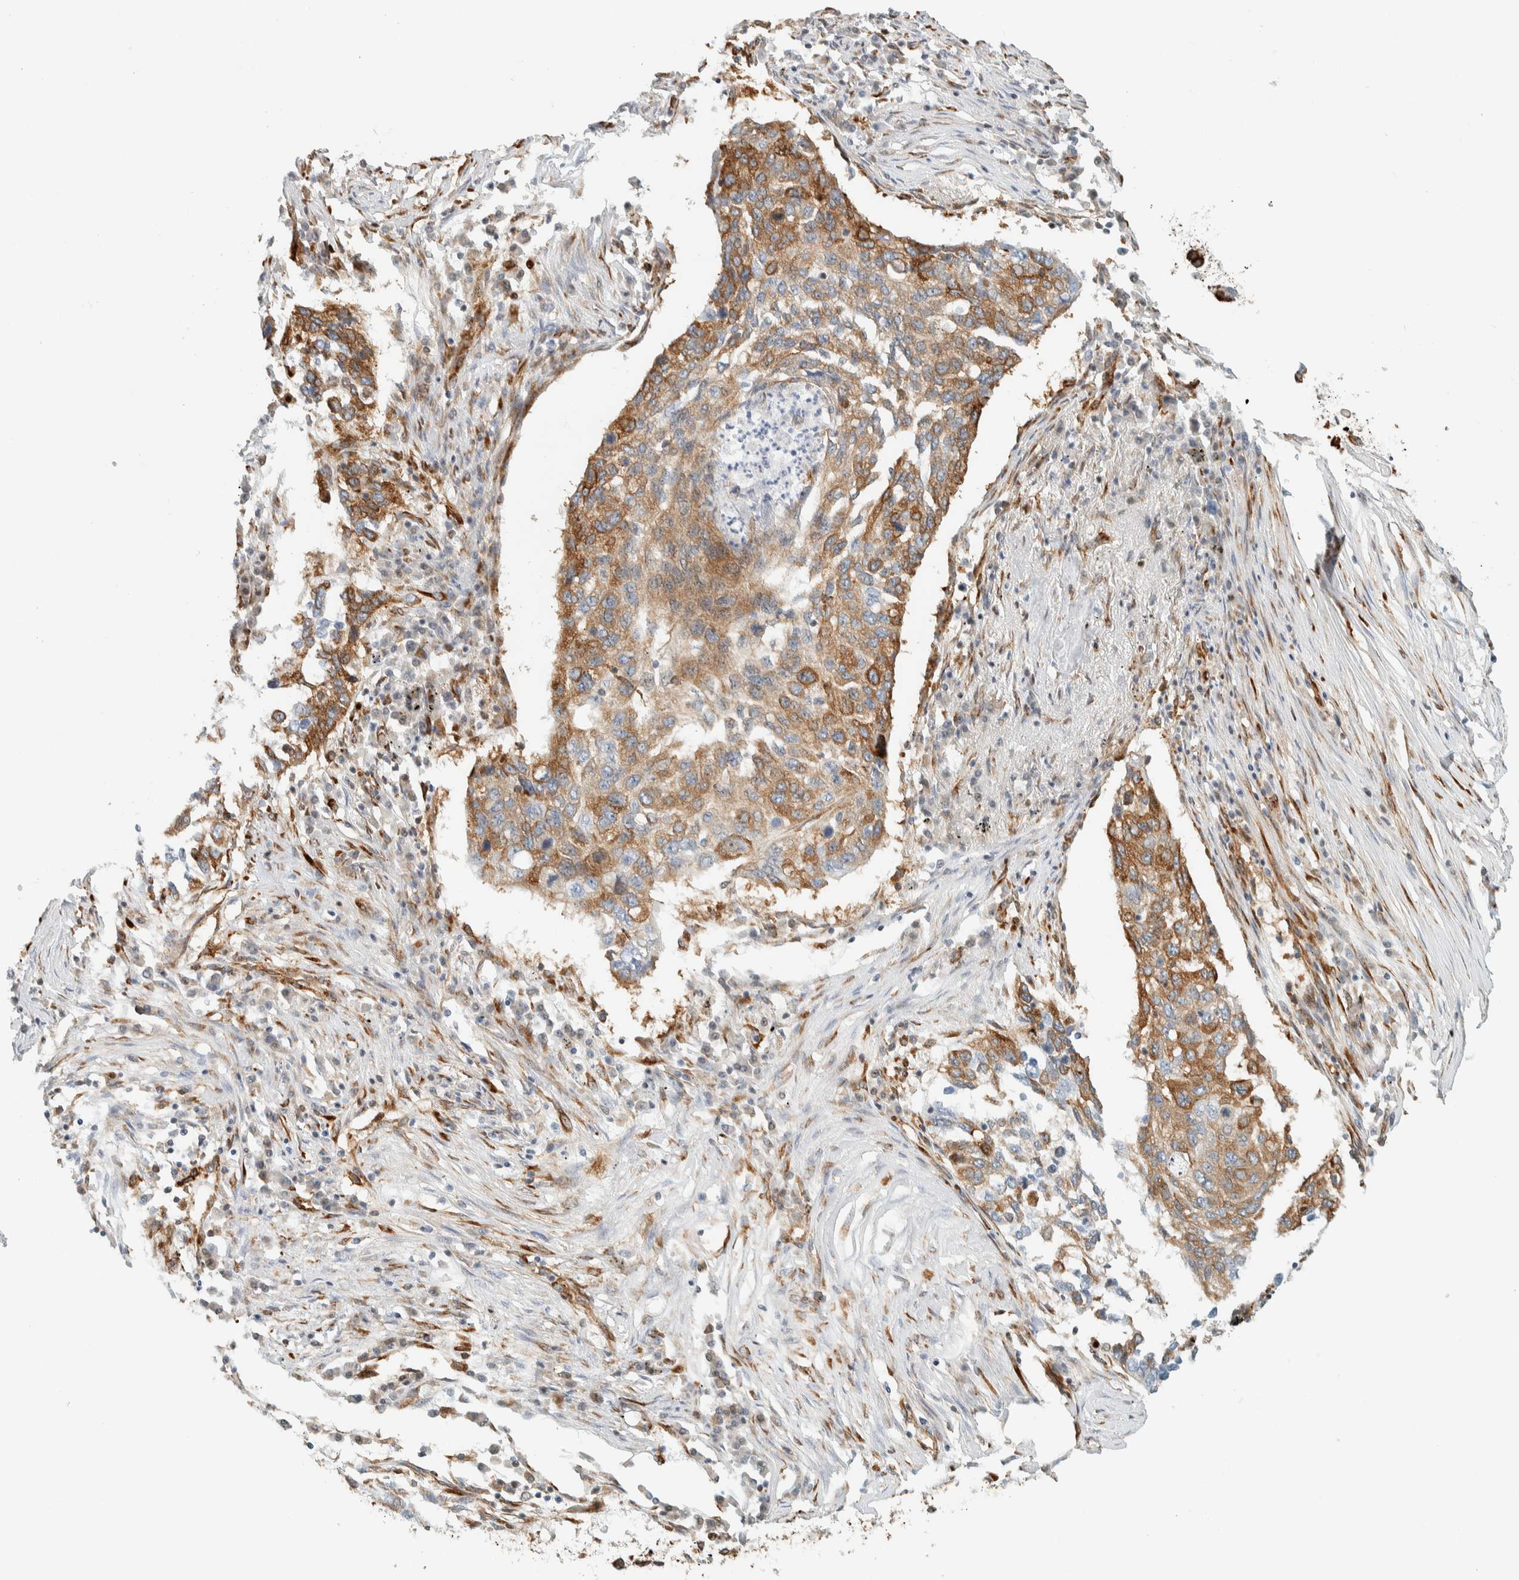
{"staining": {"intensity": "moderate", "quantity": ">75%", "location": "cytoplasmic/membranous"}, "tissue": "lung cancer", "cell_type": "Tumor cells", "image_type": "cancer", "snomed": [{"axis": "morphology", "description": "Squamous cell carcinoma, NOS"}, {"axis": "topography", "description": "Lung"}], "caption": "Brown immunohistochemical staining in human squamous cell carcinoma (lung) demonstrates moderate cytoplasmic/membranous positivity in about >75% of tumor cells.", "gene": "LLGL2", "patient": {"sex": "female", "age": 63}}